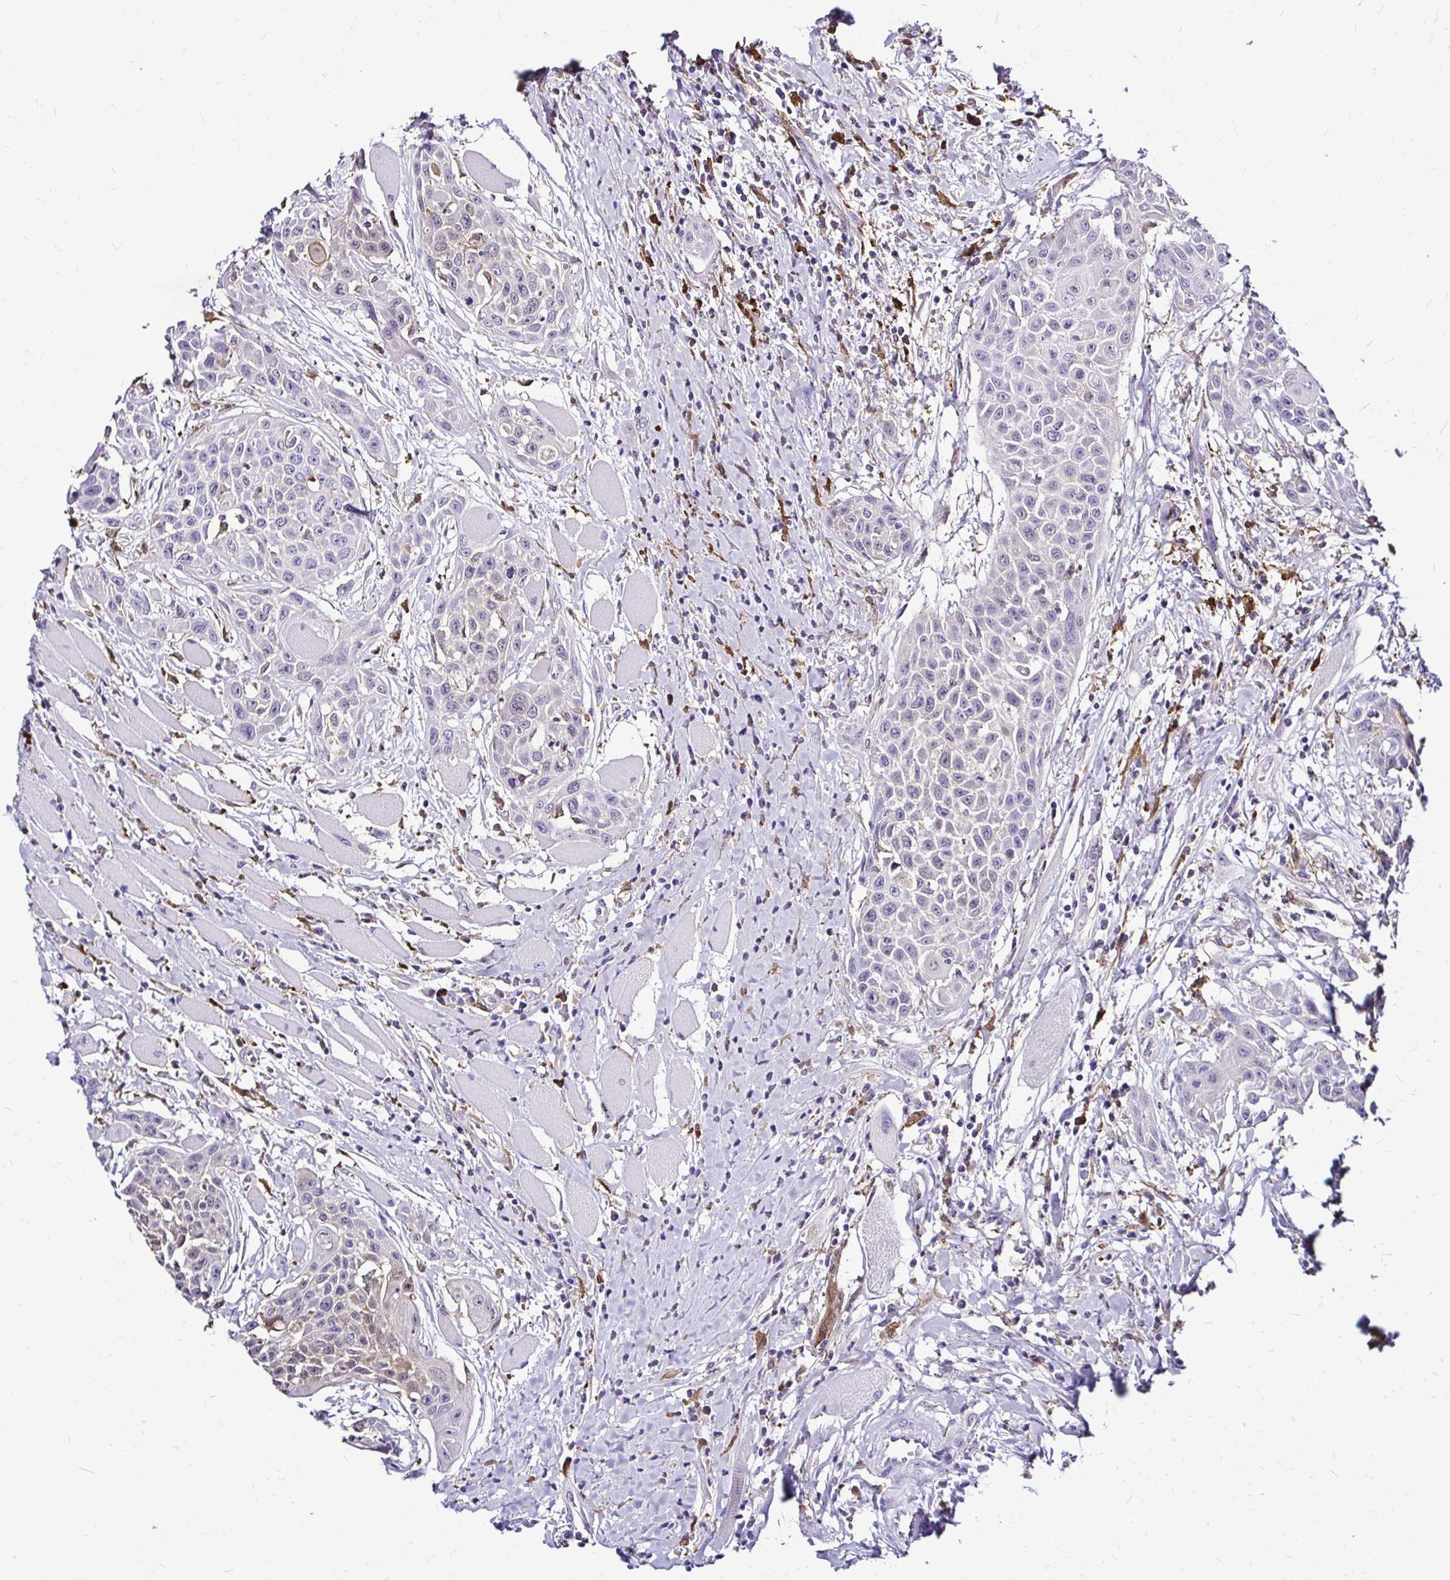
{"staining": {"intensity": "negative", "quantity": "none", "location": "none"}, "tissue": "head and neck cancer", "cell_type": "Tumor cells", "image_type": "cancer", "snomed": [{"axis": "morphology", "description": "Squamous cell carcinoma, NOS"}, {"axis": "topography", "description": "Head-Neck"}], "caption": "Immunohistochemical staining of squamous cell carcinoma (head and neck) demonstrates no significant staining in tumor cells.", "gene": "IDH1", "patient": {"sex": "female", "age": 73}}